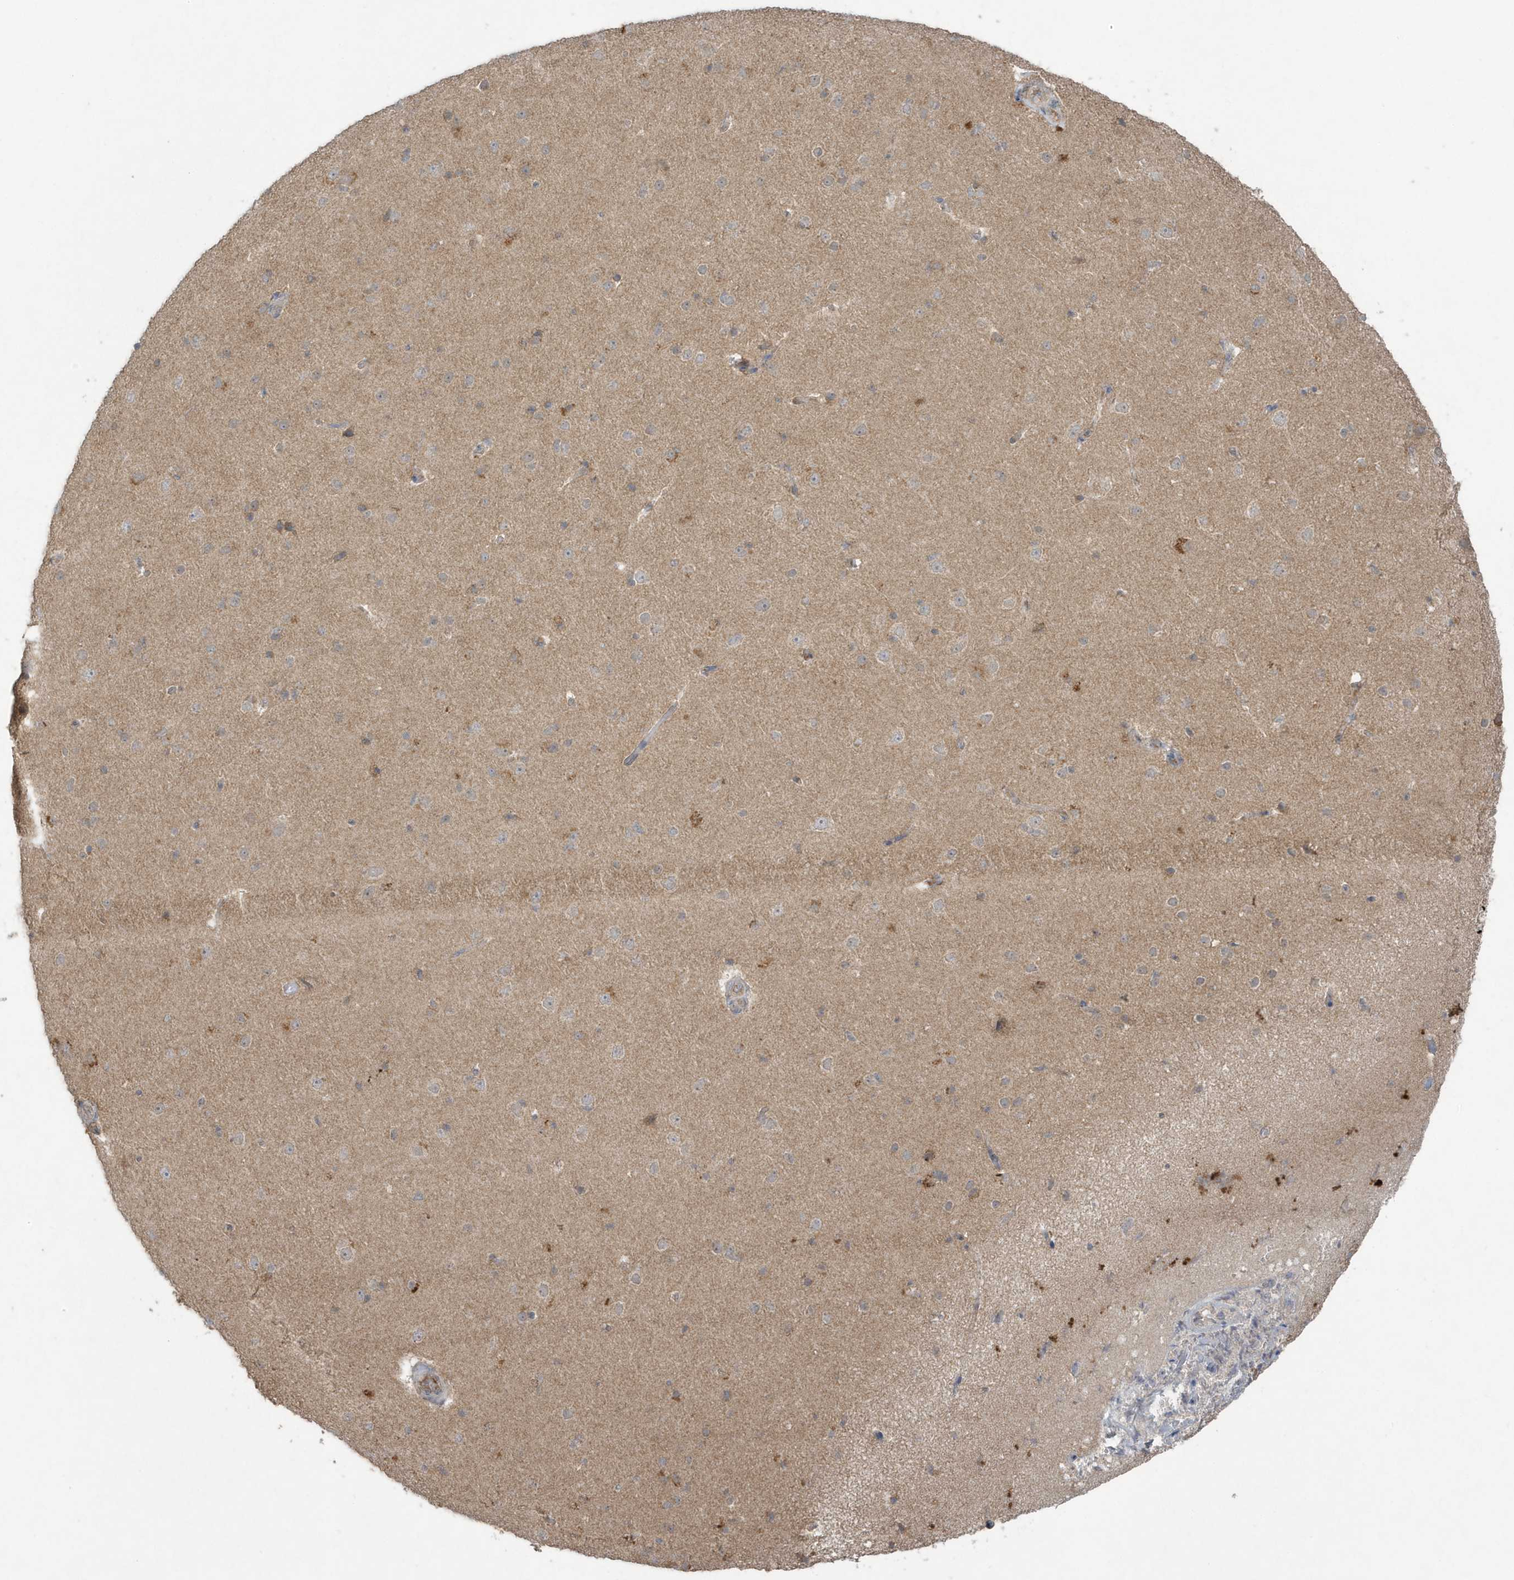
{"staining": {"intensity": "negative", "quantity": "none", "location": "none"}, "tissue": "cerebral cortex", "cell_type": "Endothelial cells", "image_type": "normal", "snomed": [{"axis": "morphology", "description": "Normal tissue, NOS"}, {"axis": "topography", "description": "Cerebral cortex"}], "caption": "Immunohistochemistry image of benign cerebral cortex: cerebral cortex stained with DAB shows no significant protein expression in endothelial cells.", "gene": "C1RL", "patient": {"sex": "male", "age": 34}}